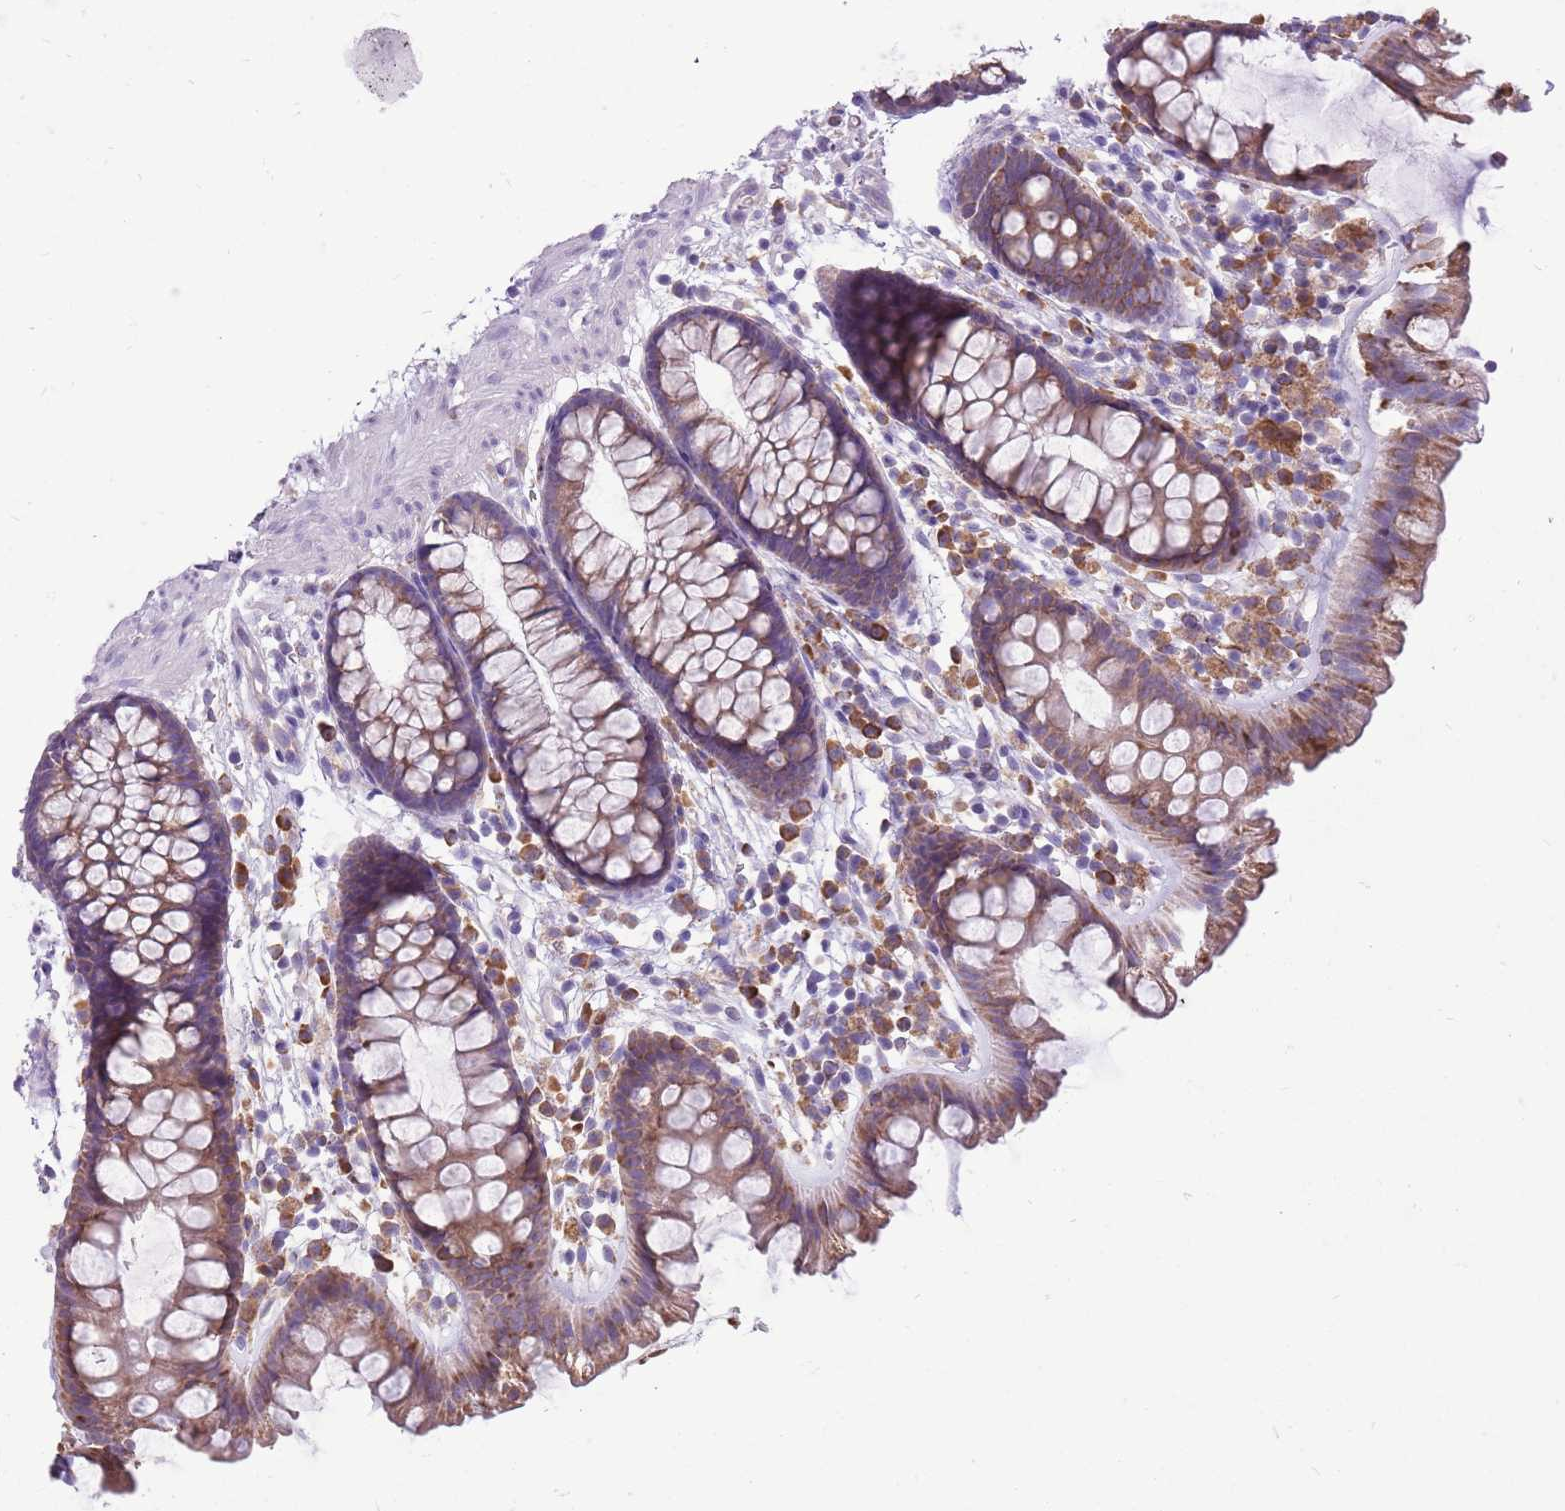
{"staining": {"intensity": "negative", "quantity": "none", "location": "none"}, "tissue": "colon", "cell_type": "Endothelial cells", "image_type": "normal", "snomed": [{"axis": "morphology", "description": "Normal tissue, NOS"}, {"axis": "topography", "description": "Colon"}], "caption": "High magnification brightfield microscopy of benign colon stained with DAB (3,3'-diaminobenzidine) (brown) and counterstained with hematoxylin (blue): endothelial cells show no significant positivity.", "gene": "KCTD19", "patient": {"sex": "female", "age": 62}}